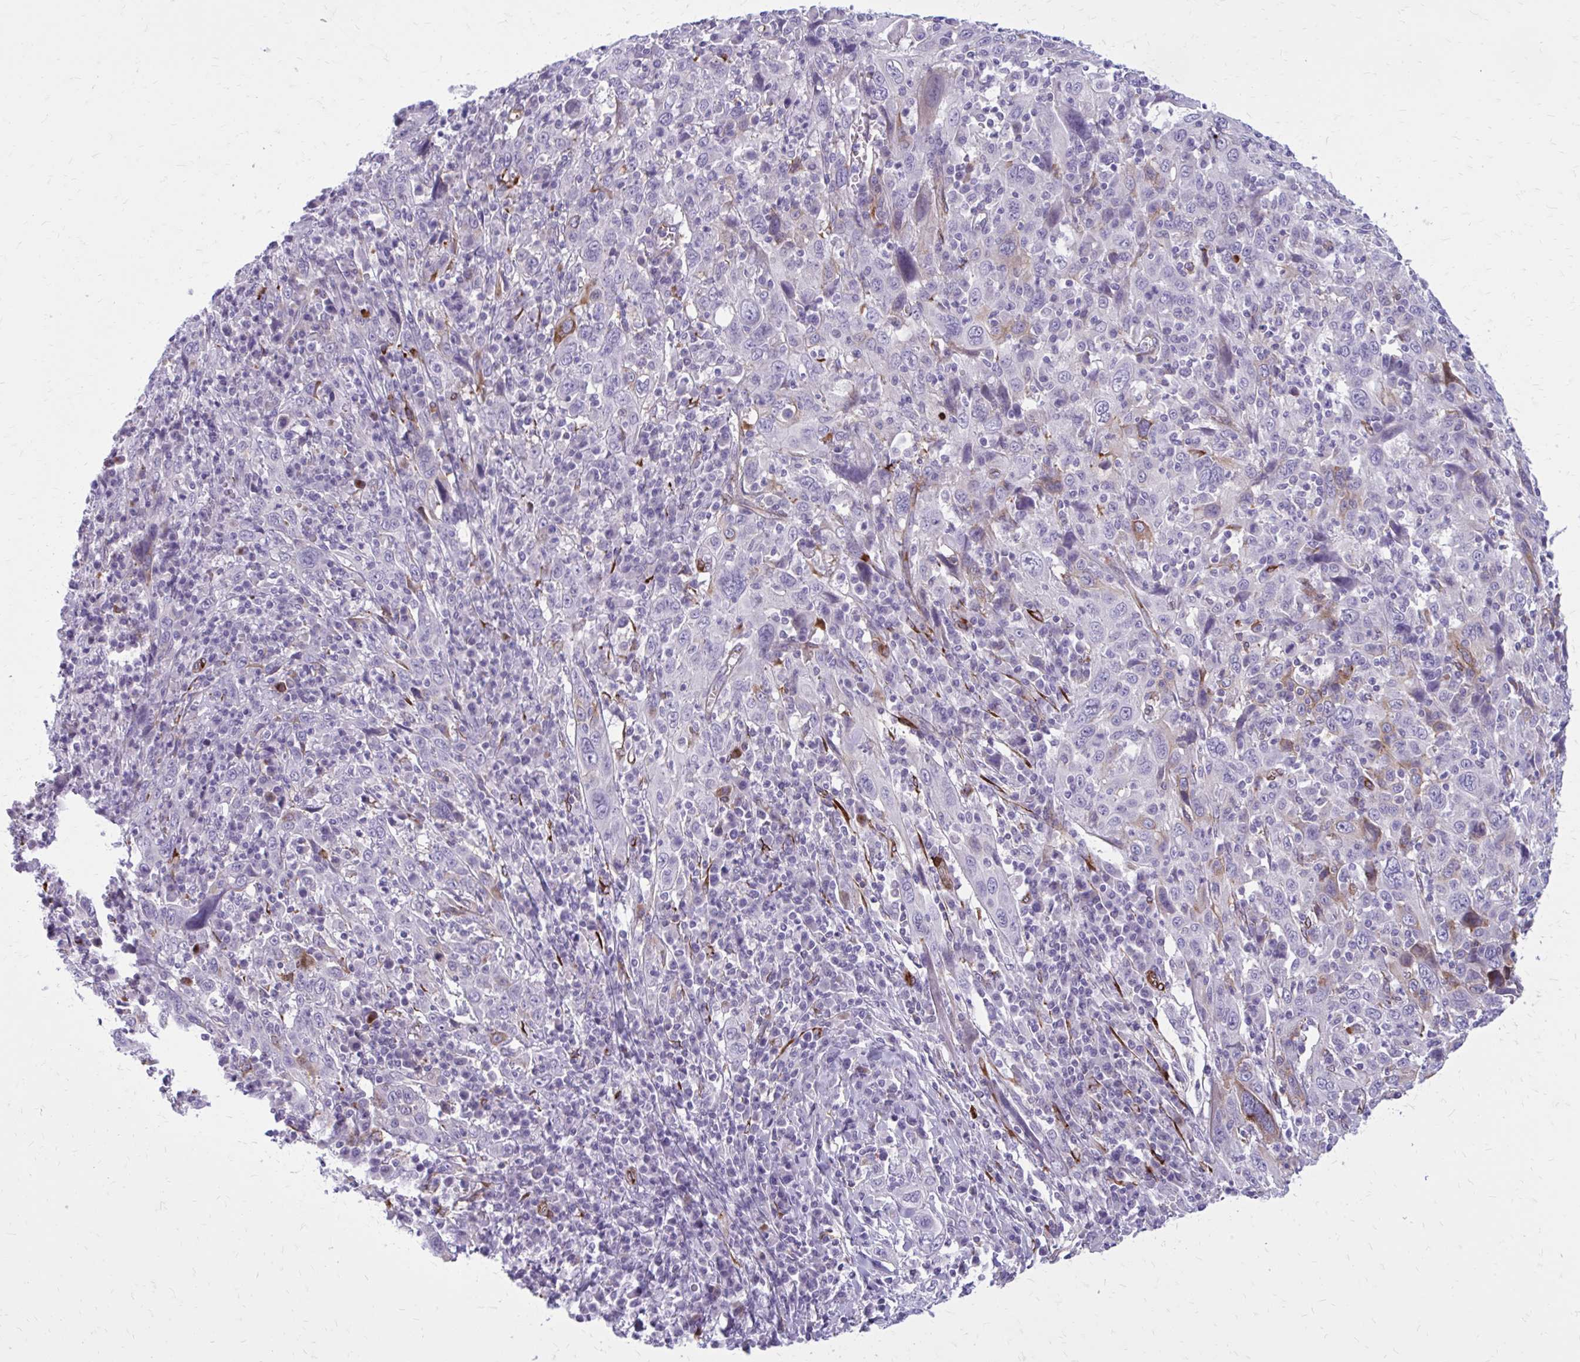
{"staining": {"intensity": "moderate", "quantity": "<25%", "location": "cytoplasmic/membranous"}, "tissue": "cervical cancer", "cell_type": "Tumor cells", "image_type": "cancer", "snomed": [{"axis": "morphology", "description": "Squamous cell carcinoma, NOS"}, {"axis": "topography", "description": "Cervix"}], "caption": "Cervical cancer (squamous cell carcinoma) was stained to show a protein in brown. There is low levels of moderate cytoplasmic/membranous expression in approximately <25% of tumor cells.", "gene": "BEND5", "patient": {"sex": "female", "age": 46}}